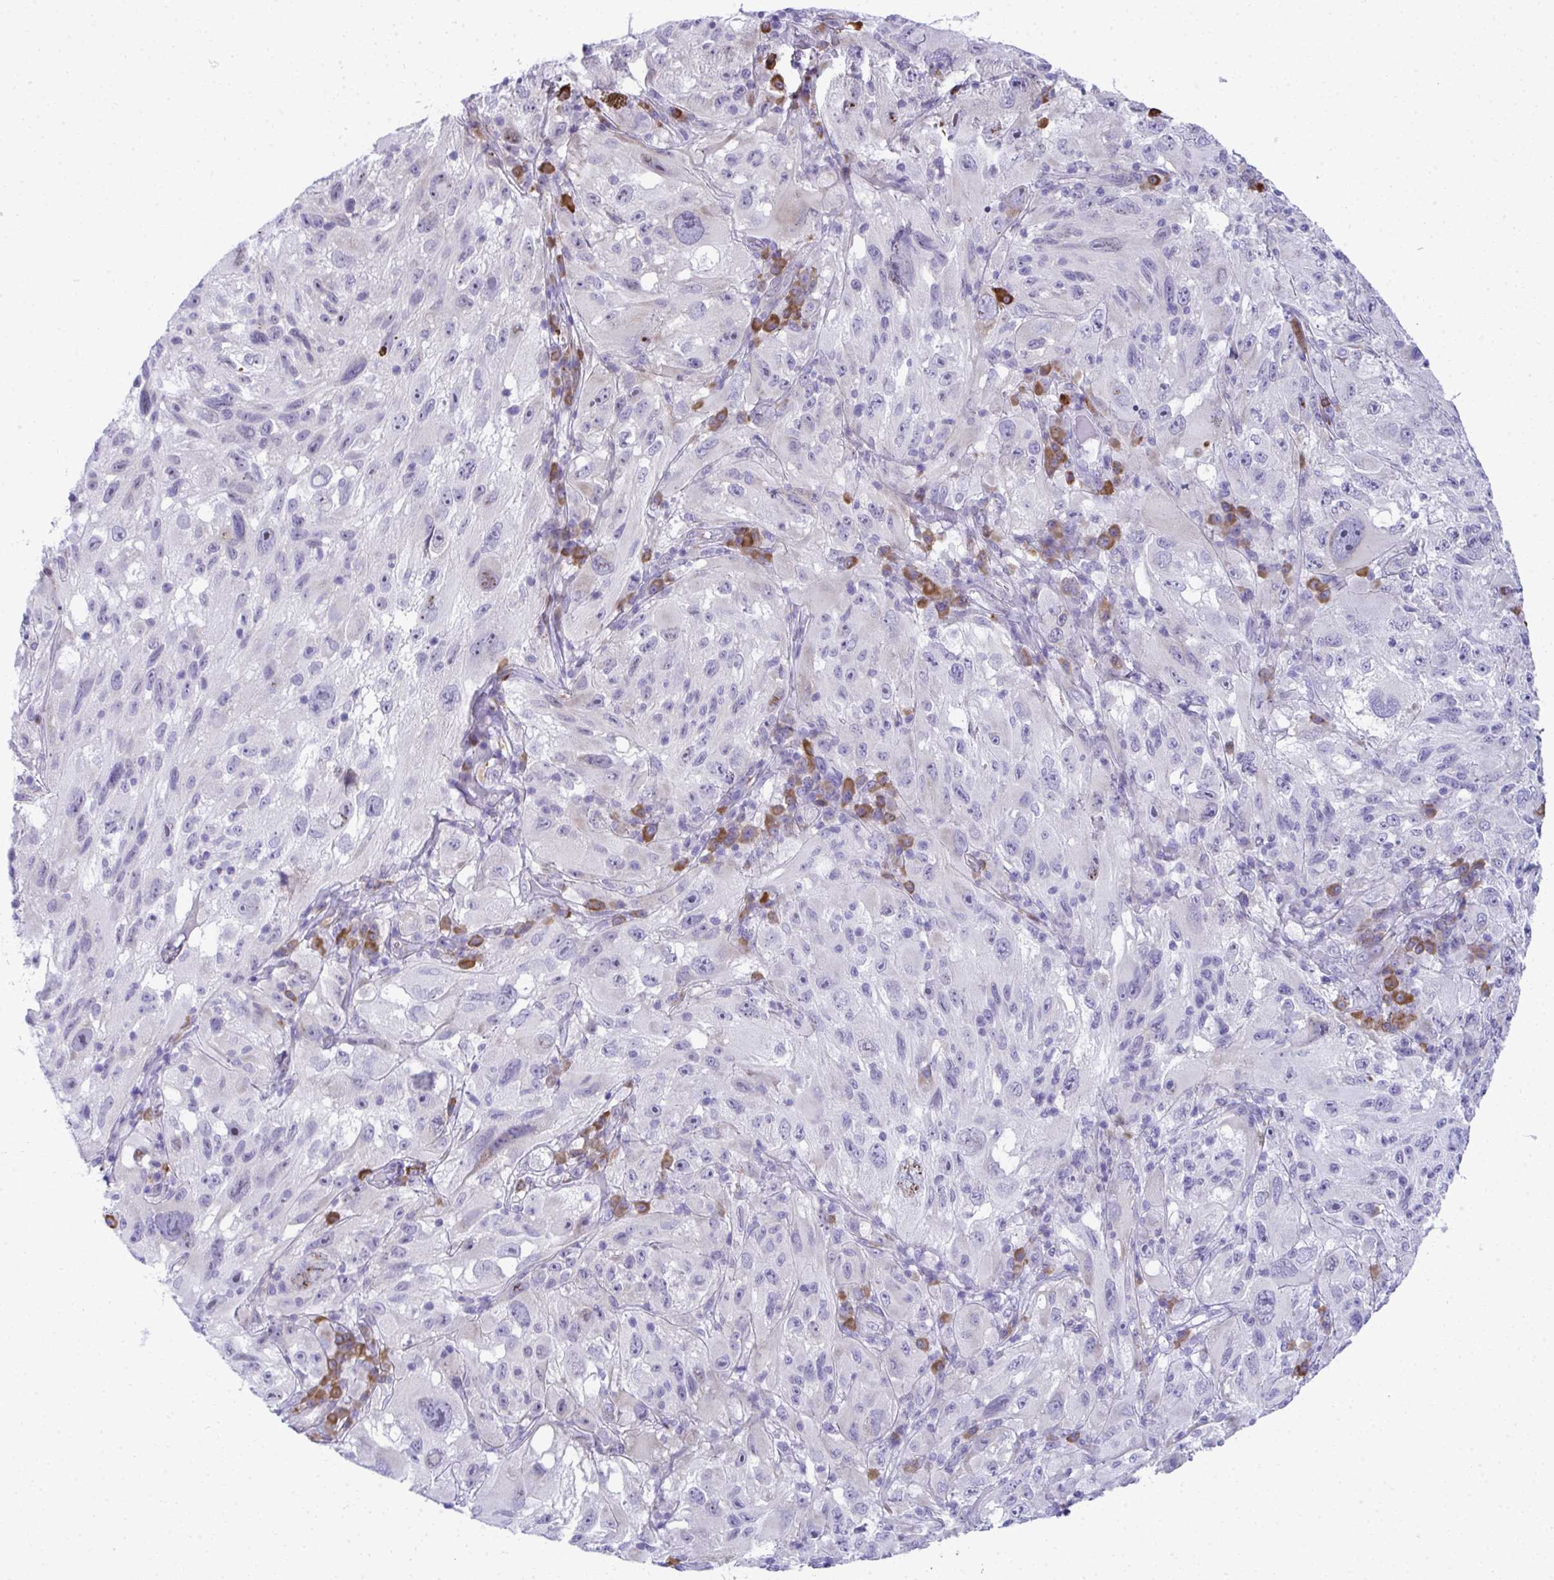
{"staining": {"intensity": "negative", "quantity": "none", "location": "none"}, "tissue": "melanoma", "cell_type": "Tumor cells", "image_type": "cancer", "snomed": [{"axis": "morphology", "description": "Malignant melanoma, NOS"}, {"axis": "topography", "description": "Skin"}], "caption": "Melanoma was stained to show a protein in brown. There is no significant staining in tumor cells.", "gene": "PUS7L", "patient": {"sex": "female", "age": 71}}